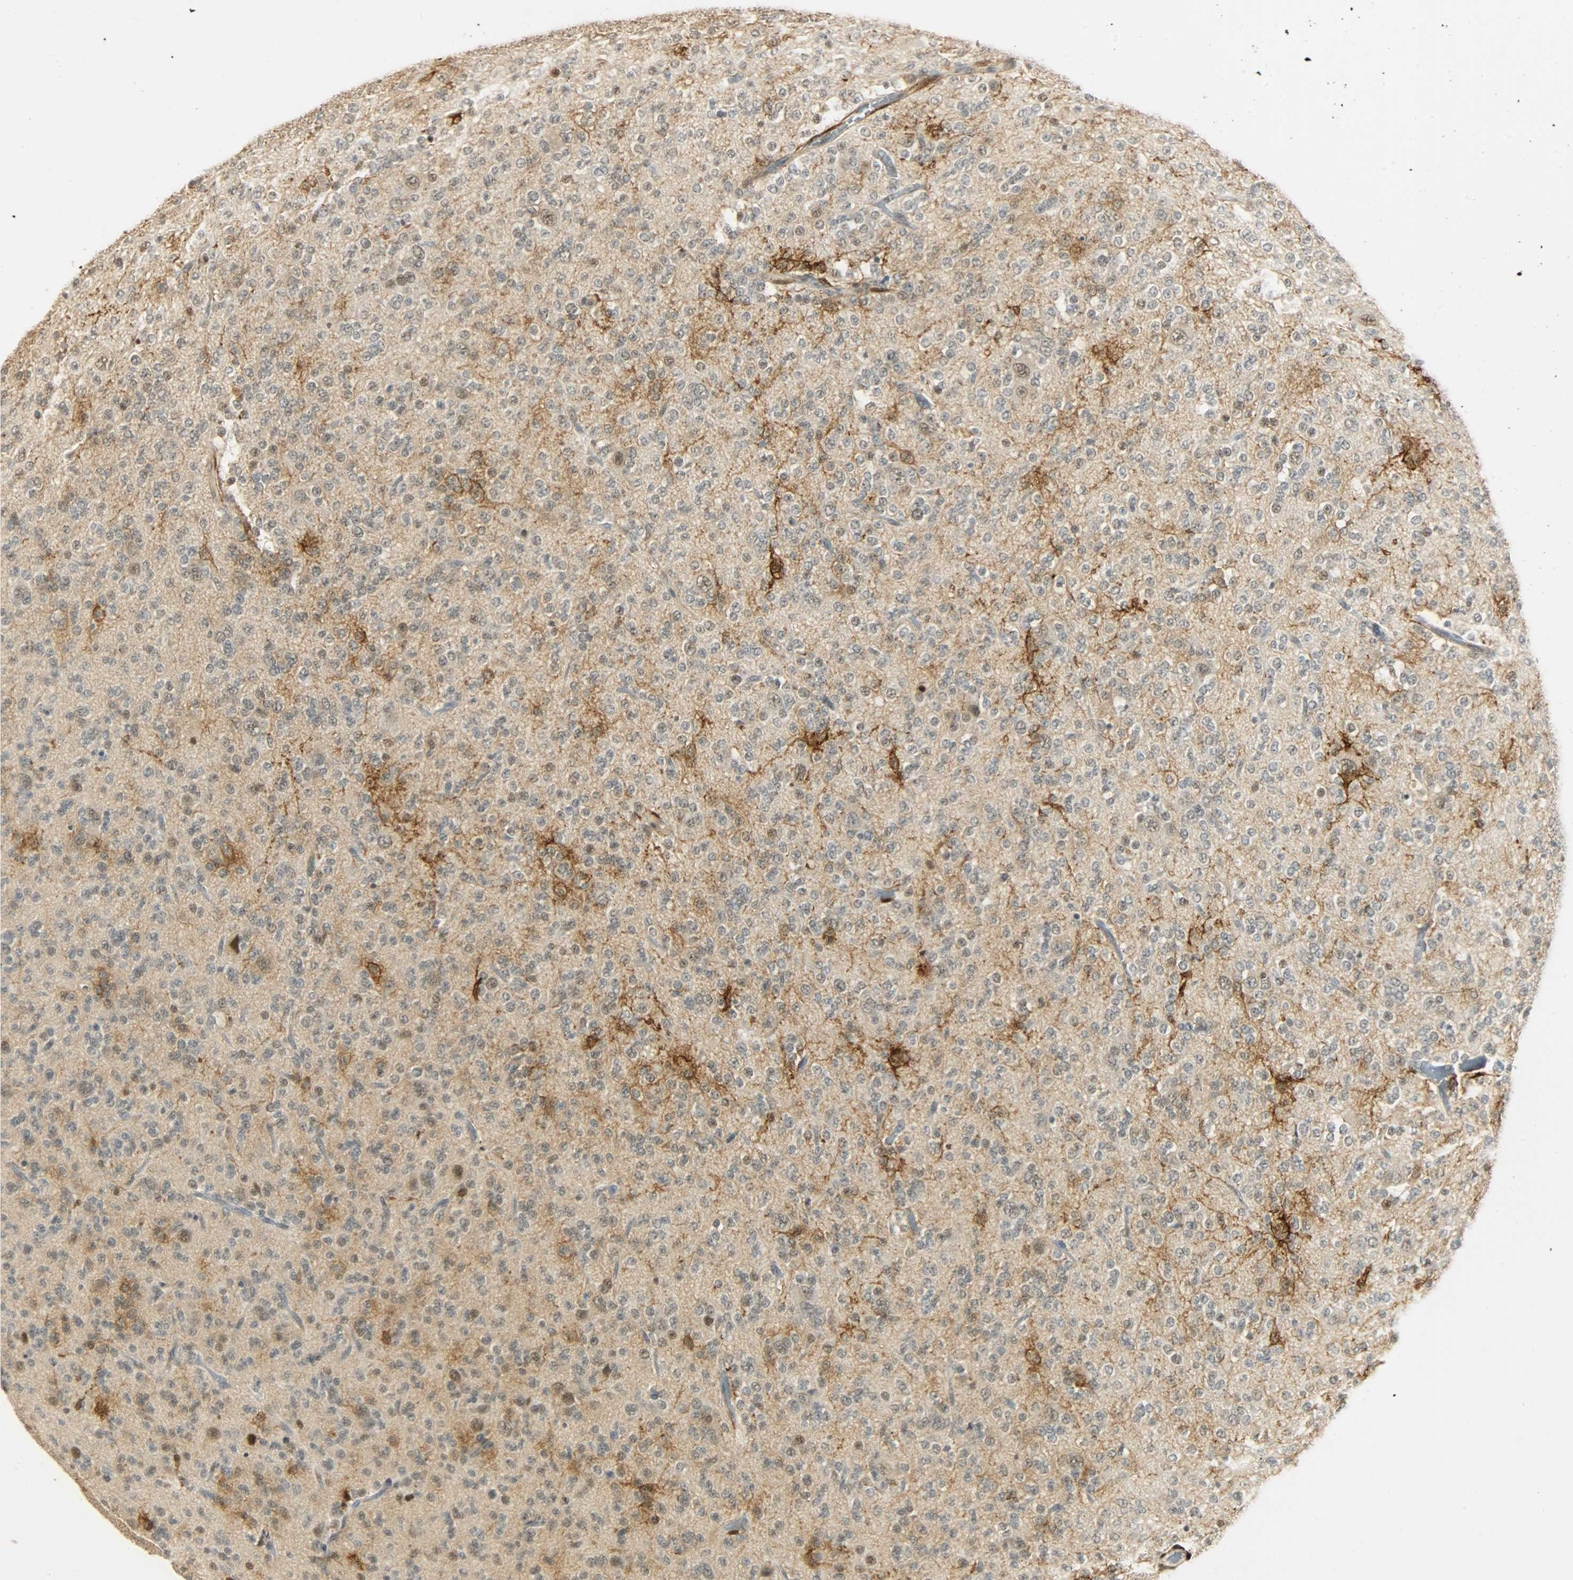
{"staining": {"intensity": "moderate", "quantity": "<25%", "location": "cytoplasmic/membranous,nuclear"}, "tissue": "glioma", "cell_type": "Tumor cells", "image_type": "cancer", "snomed": [{"axis": "morphology", "description": "Glioma, malignant, Low grade"}, {"axis": "topography", "description": "Brain"}], "caption": "Moderate cytoplasmic/membranous and nuclear protein positivity is appreciated in about <25% of tumor cells in malignant glioma (low-grade).", "gene": "NGFR", "patient": {"sex": "male", "age": 38}}